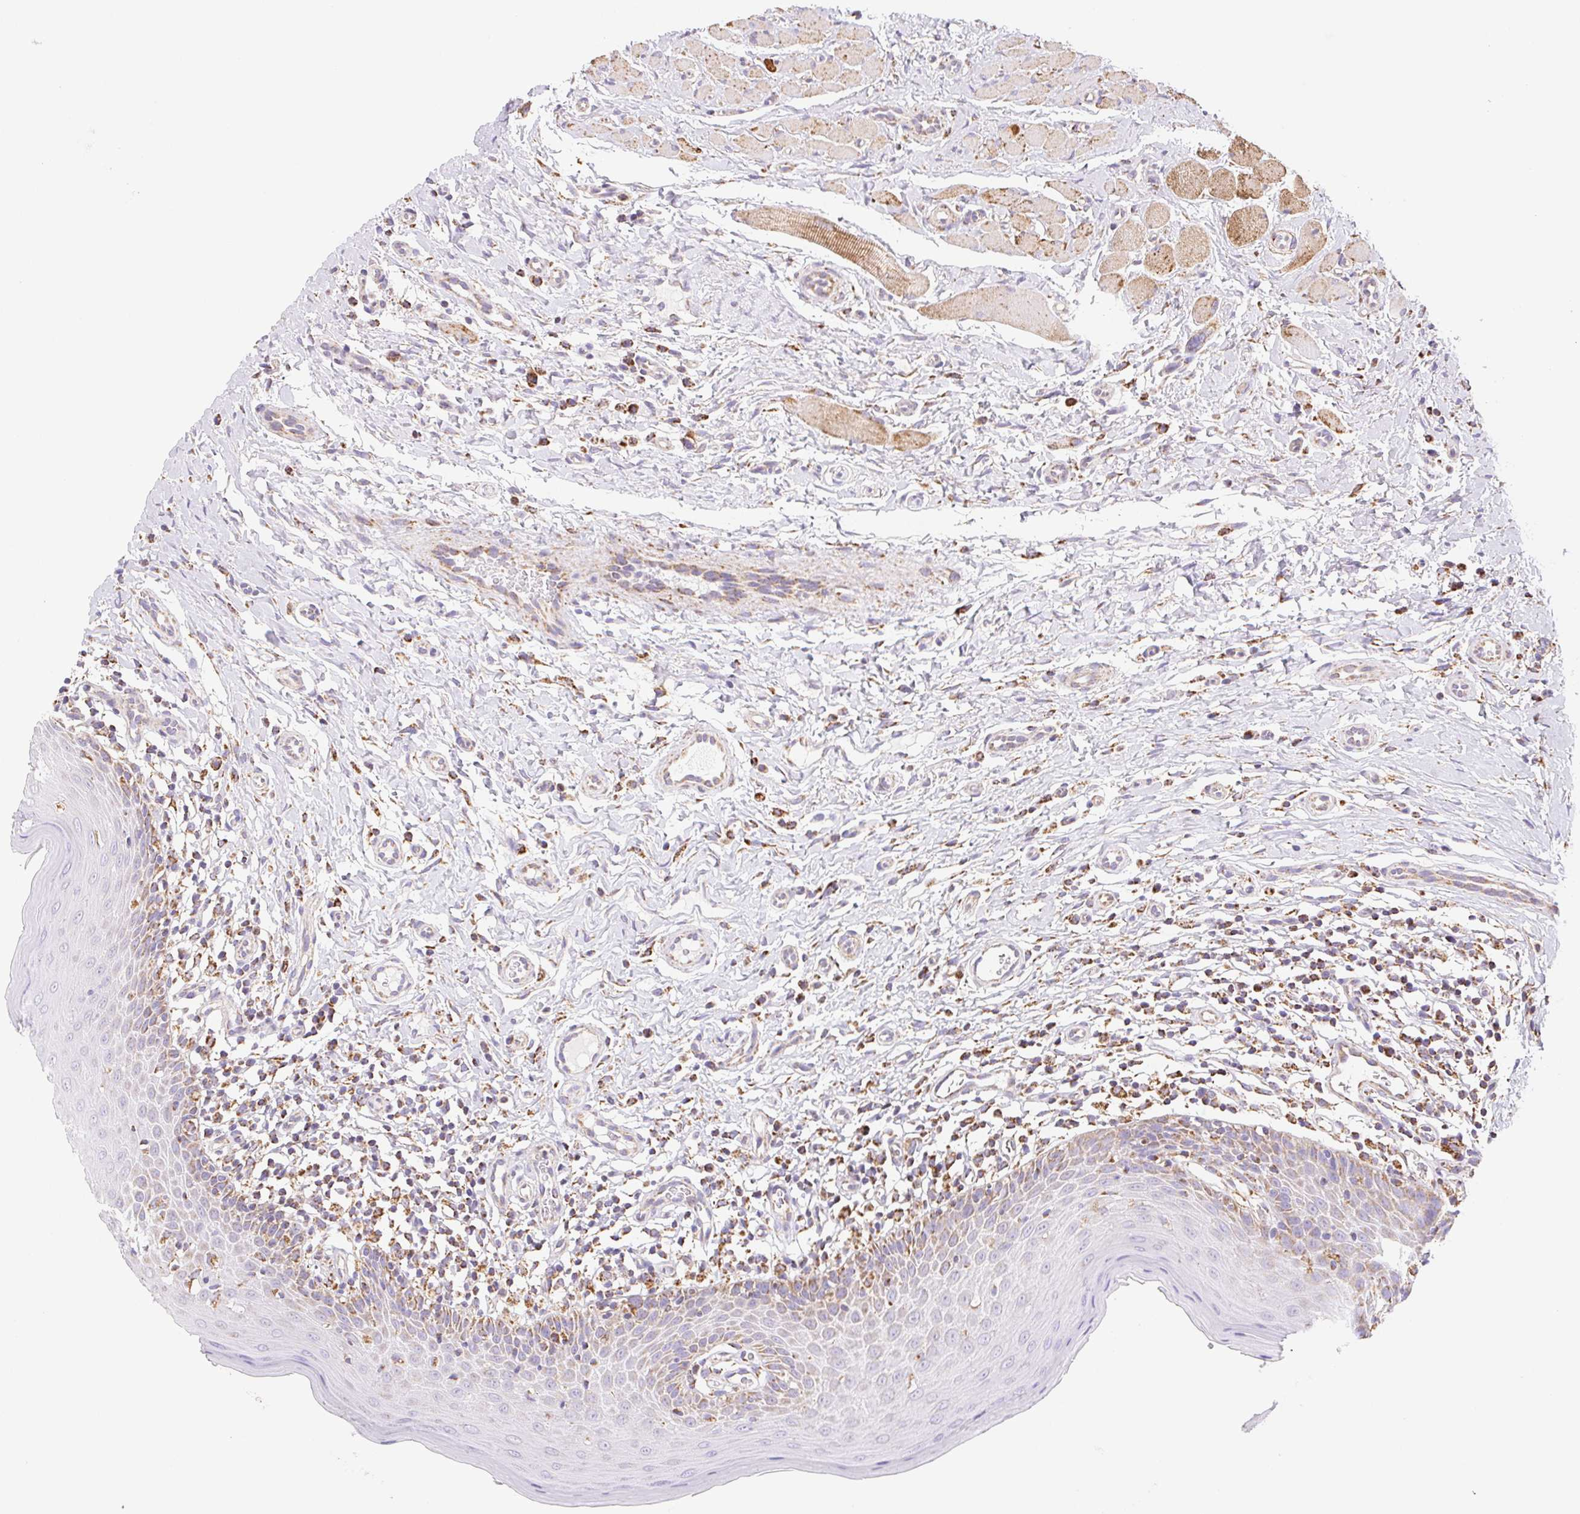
{"staining": {"intensity": "moderate", "quantity": "25%-75%", "location": "cytoplasmic/membranous"}, "tissue": "oral mucosa", "cell_type": "Squamous epithelial cells", "image_type": "normal", "snomed": [{"axis": "morphology", "description": "Normal tissue, NOS"}, {"axis": "topography", "description": "Oral tissue"}, {"axis": "topography", "description": "Tounge, NOS"}], "caption": "The image reveals staining of benign oral mucosa, revealing moderate cytoplasmic/membranous protein staining (brown color) within squamous epithelial cells.", "gene": "NIPSNAP2", "patient": {"sex": "female", "age": 58}}